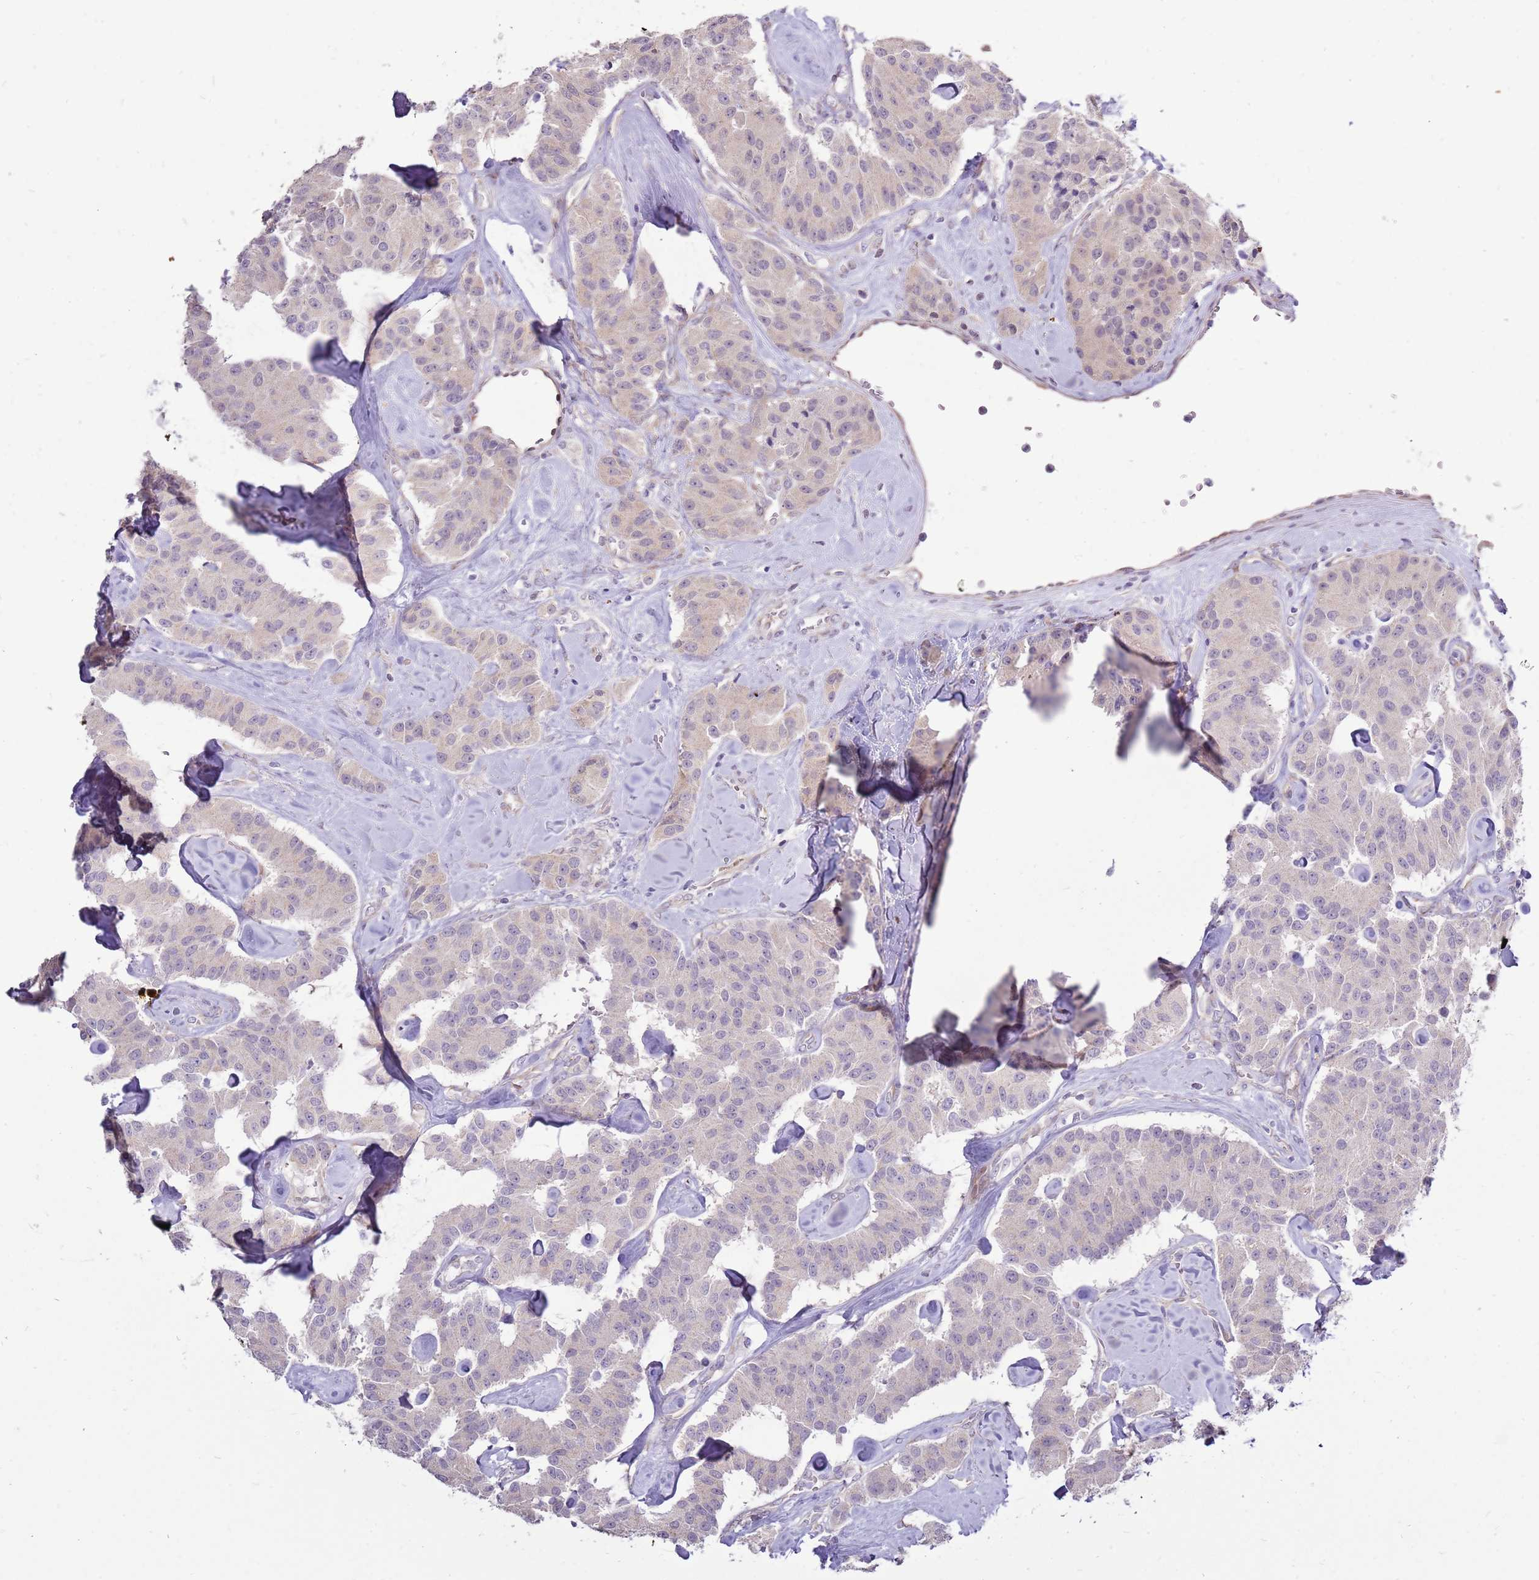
{"staining": {"intensity": "weak", "quantity": "<25%", "location": "cytoplasmic/membranous"}, "tissue": "carcinoid", "cell_type": "Tumor cells", "image_type": "cancer", "snomed": [{"axis": "morphology", "description": "Carcinoid, malignant, NOS"}, {"axis": "topography", "description": "Pancreas"}], "caption": "DAB immunohistochemical staining of human carcinoid demonstrates no significant positivity in tumor cells.", "gene": "UGGT2", "patient": {"sex": "male", "age": 41}}